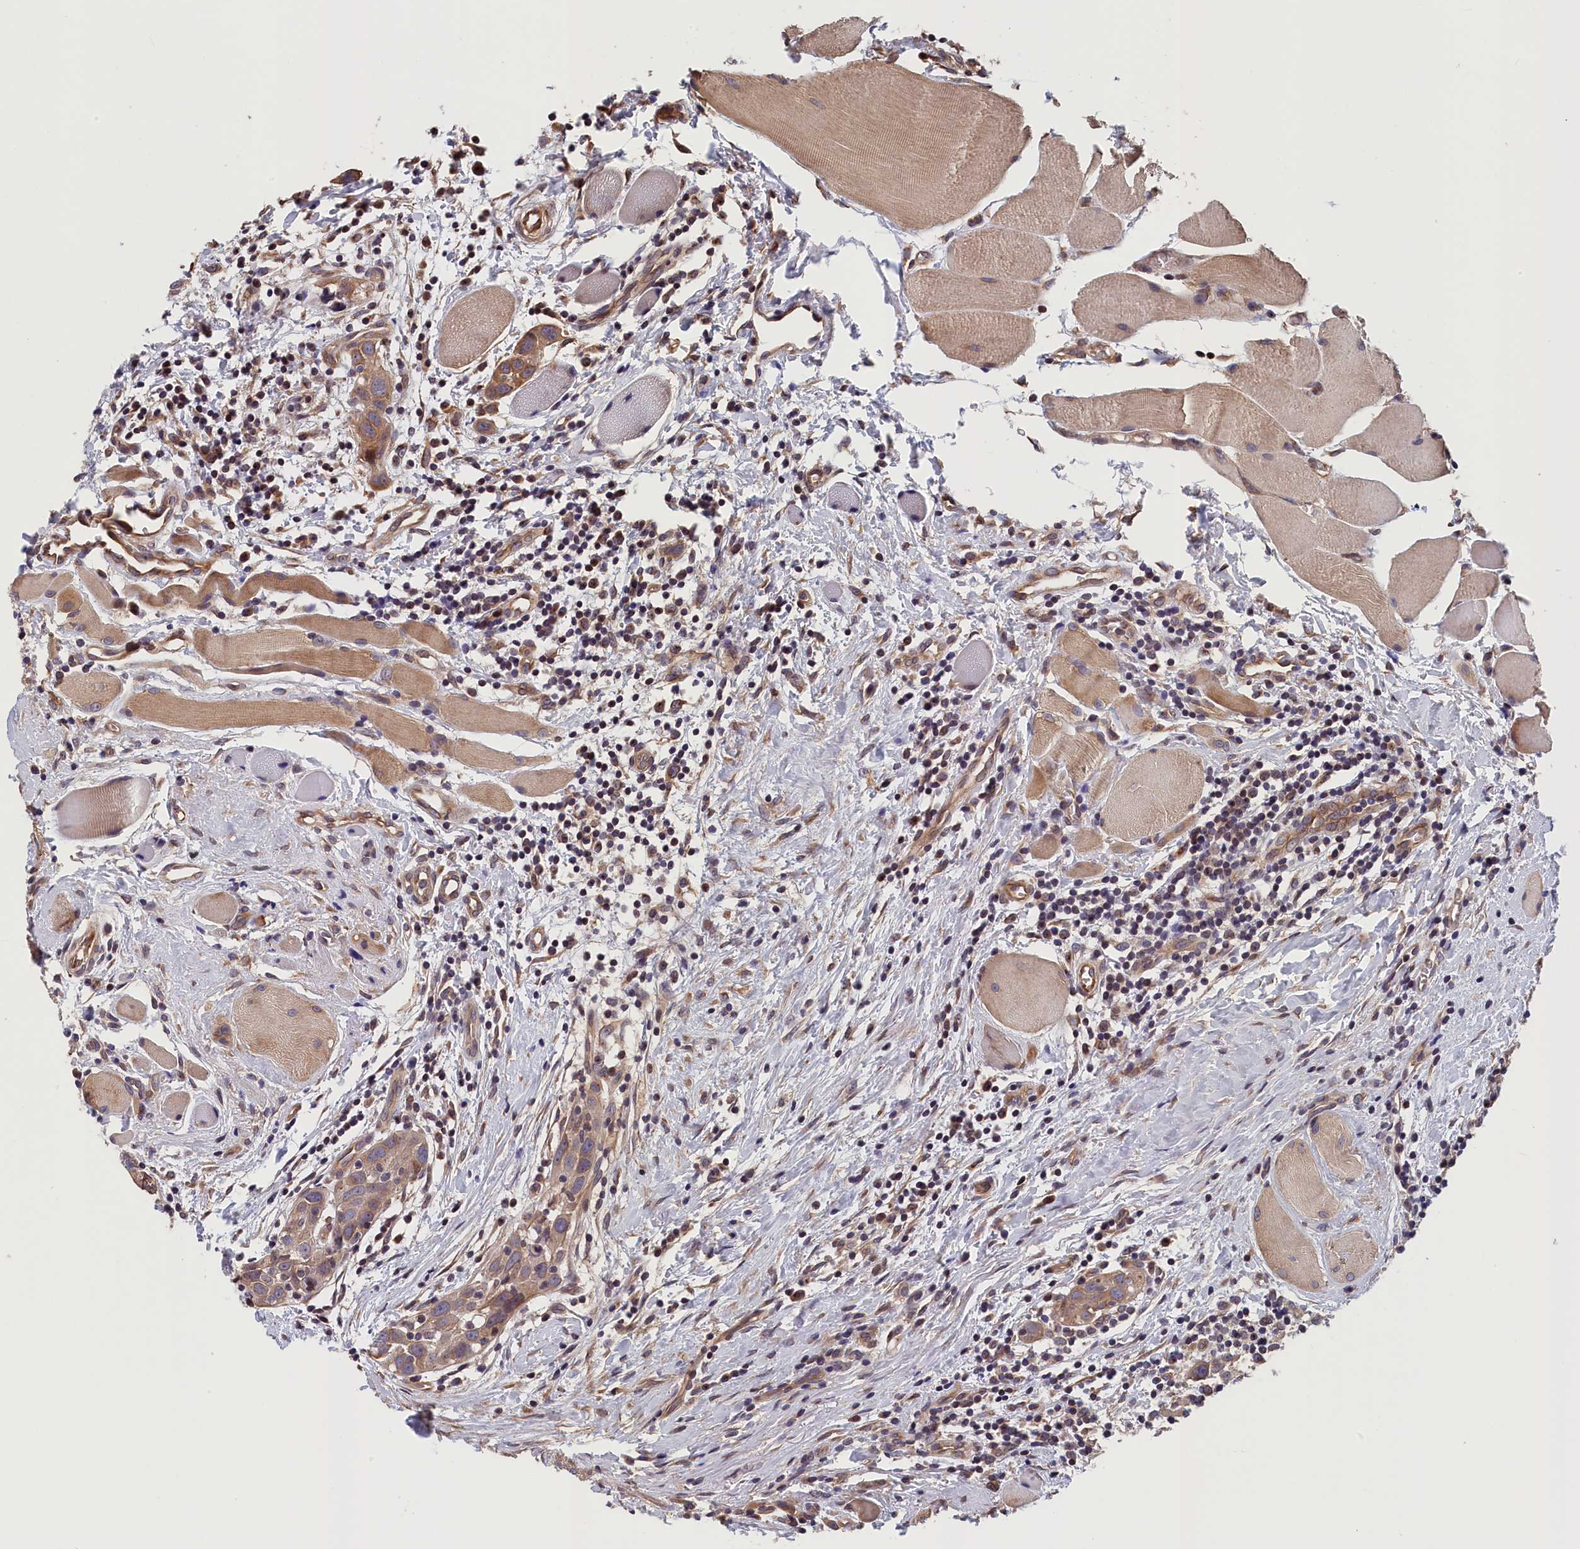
{"staining": {"intensity": "moderate", "quantity": ">75%", "location": "cytoplasmic/membranous"}, "tissue": "head and neck cancer", "cell_type": "Tumor cells", "image_type": "cancer", "snomed": [{"axis": "morphology", "description": "Squamous cell carcinoma, NOS"}, {"axis": "topography", "description": "Oral tissue"}, {"axis": "topography", "description": "Head-Neck"}], "caption": "A brown stain highlights moderate cytoplasmic/membranous expression of a protein in head and neck cancer (squamous cell carcinoma) tumor cells.", "gene": "TMEM116", "patient": {"sex": "female", "age": 50}}